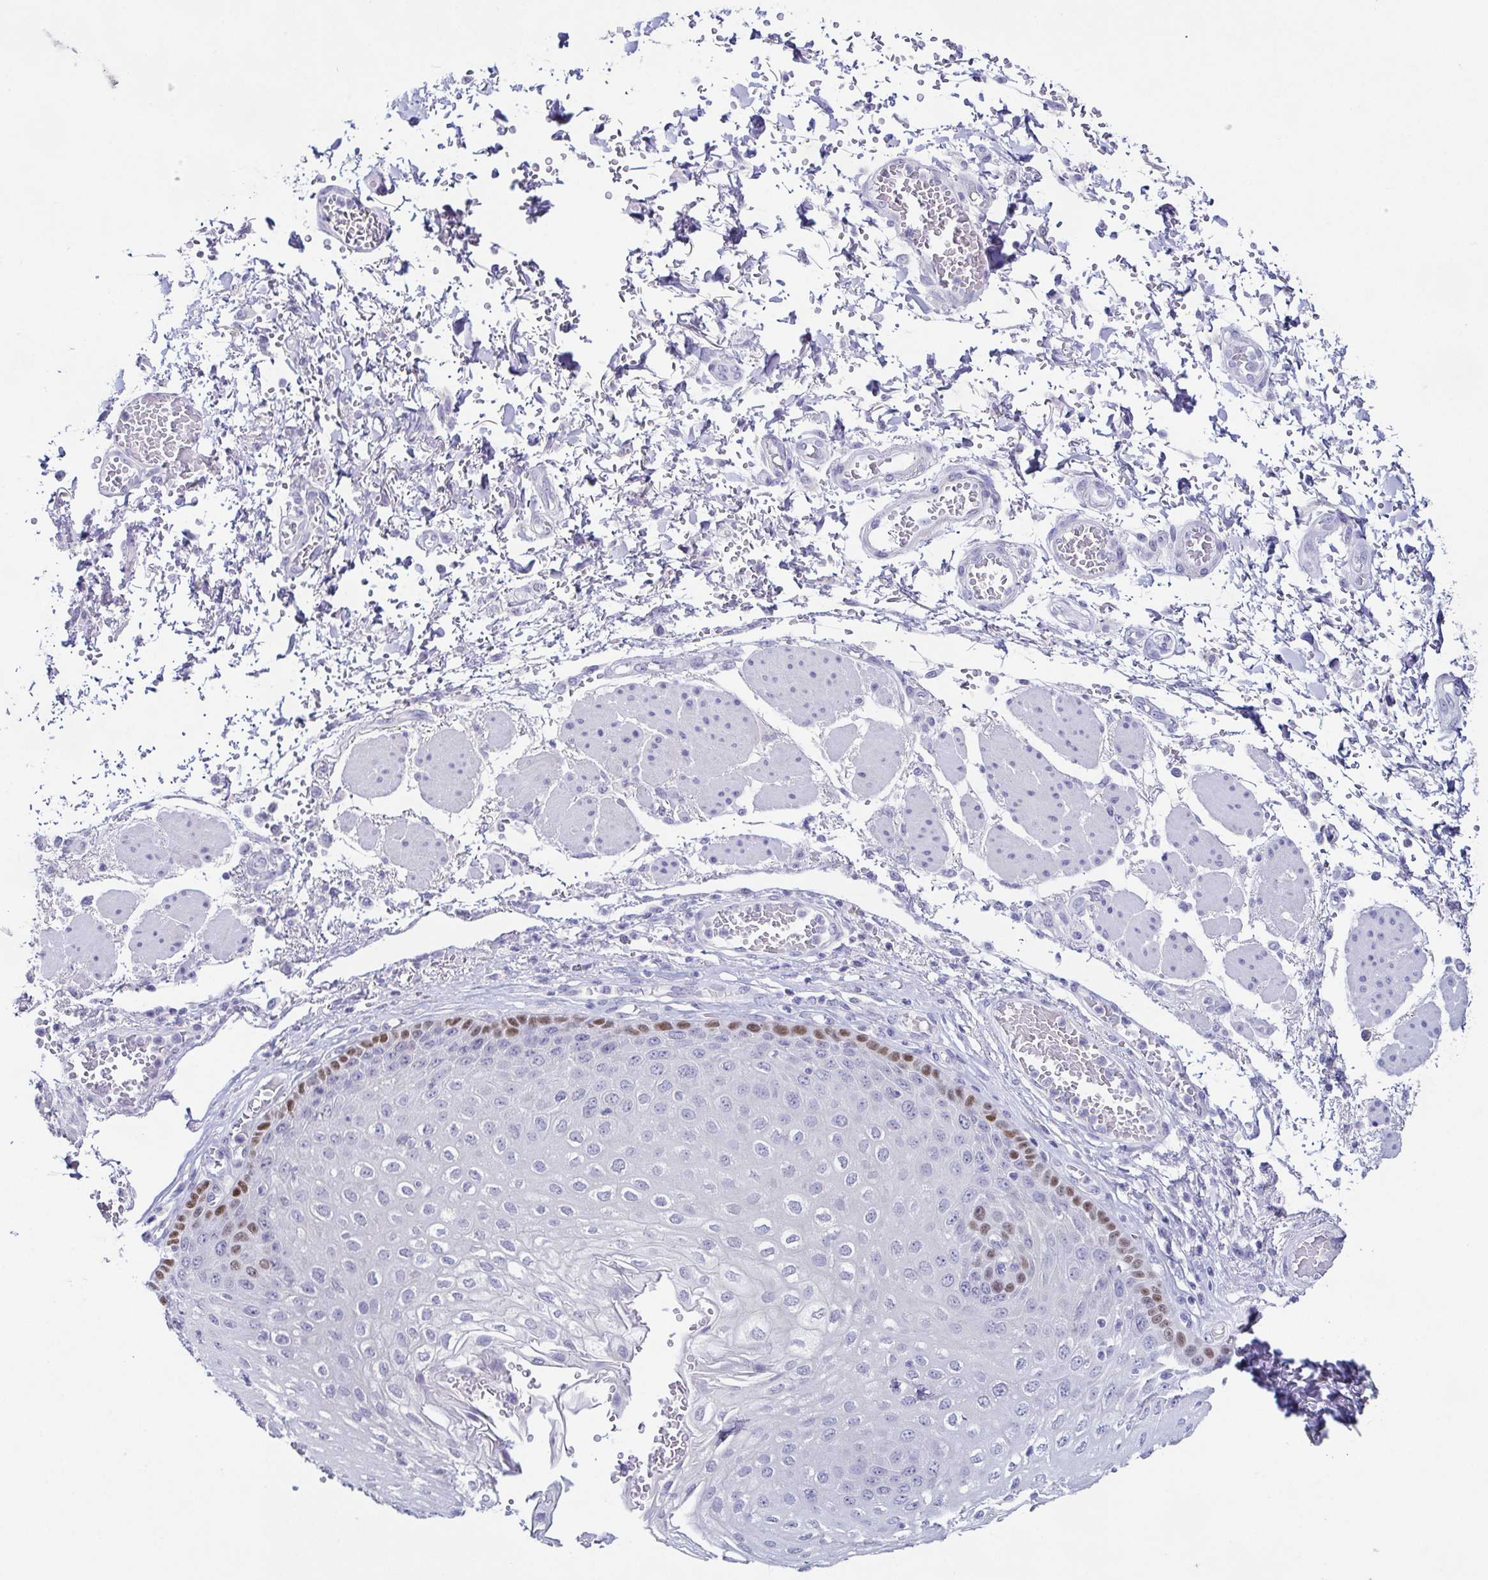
{"staining": {"intensity": "strong", "quantity": "<25%", "location": "nuclear"}, "tissue": "esophagus", "cell_type": "Squamous epithelial cells", "image_type": "normal", "snomed": [{"axis": "morphology", "description": "Normal tissue, NOS"}, {"axis": "morphology", "description": "Adenocarcinoma, NOS"}, {"axis": "topography", "description": "Esophagus"}], "caption": "Protein expression analysis of normal esophagus shows strong nuclear expression in approximately <25% of squamous epithelial cells. Using DAB (3,3'-diaminobenzidine) (brown) and hematoxylin (blue) stains, captured at high magnification using brightfield microscopy.", "gene": "TP73", "patient": {"sex": "male", "age": 81}}